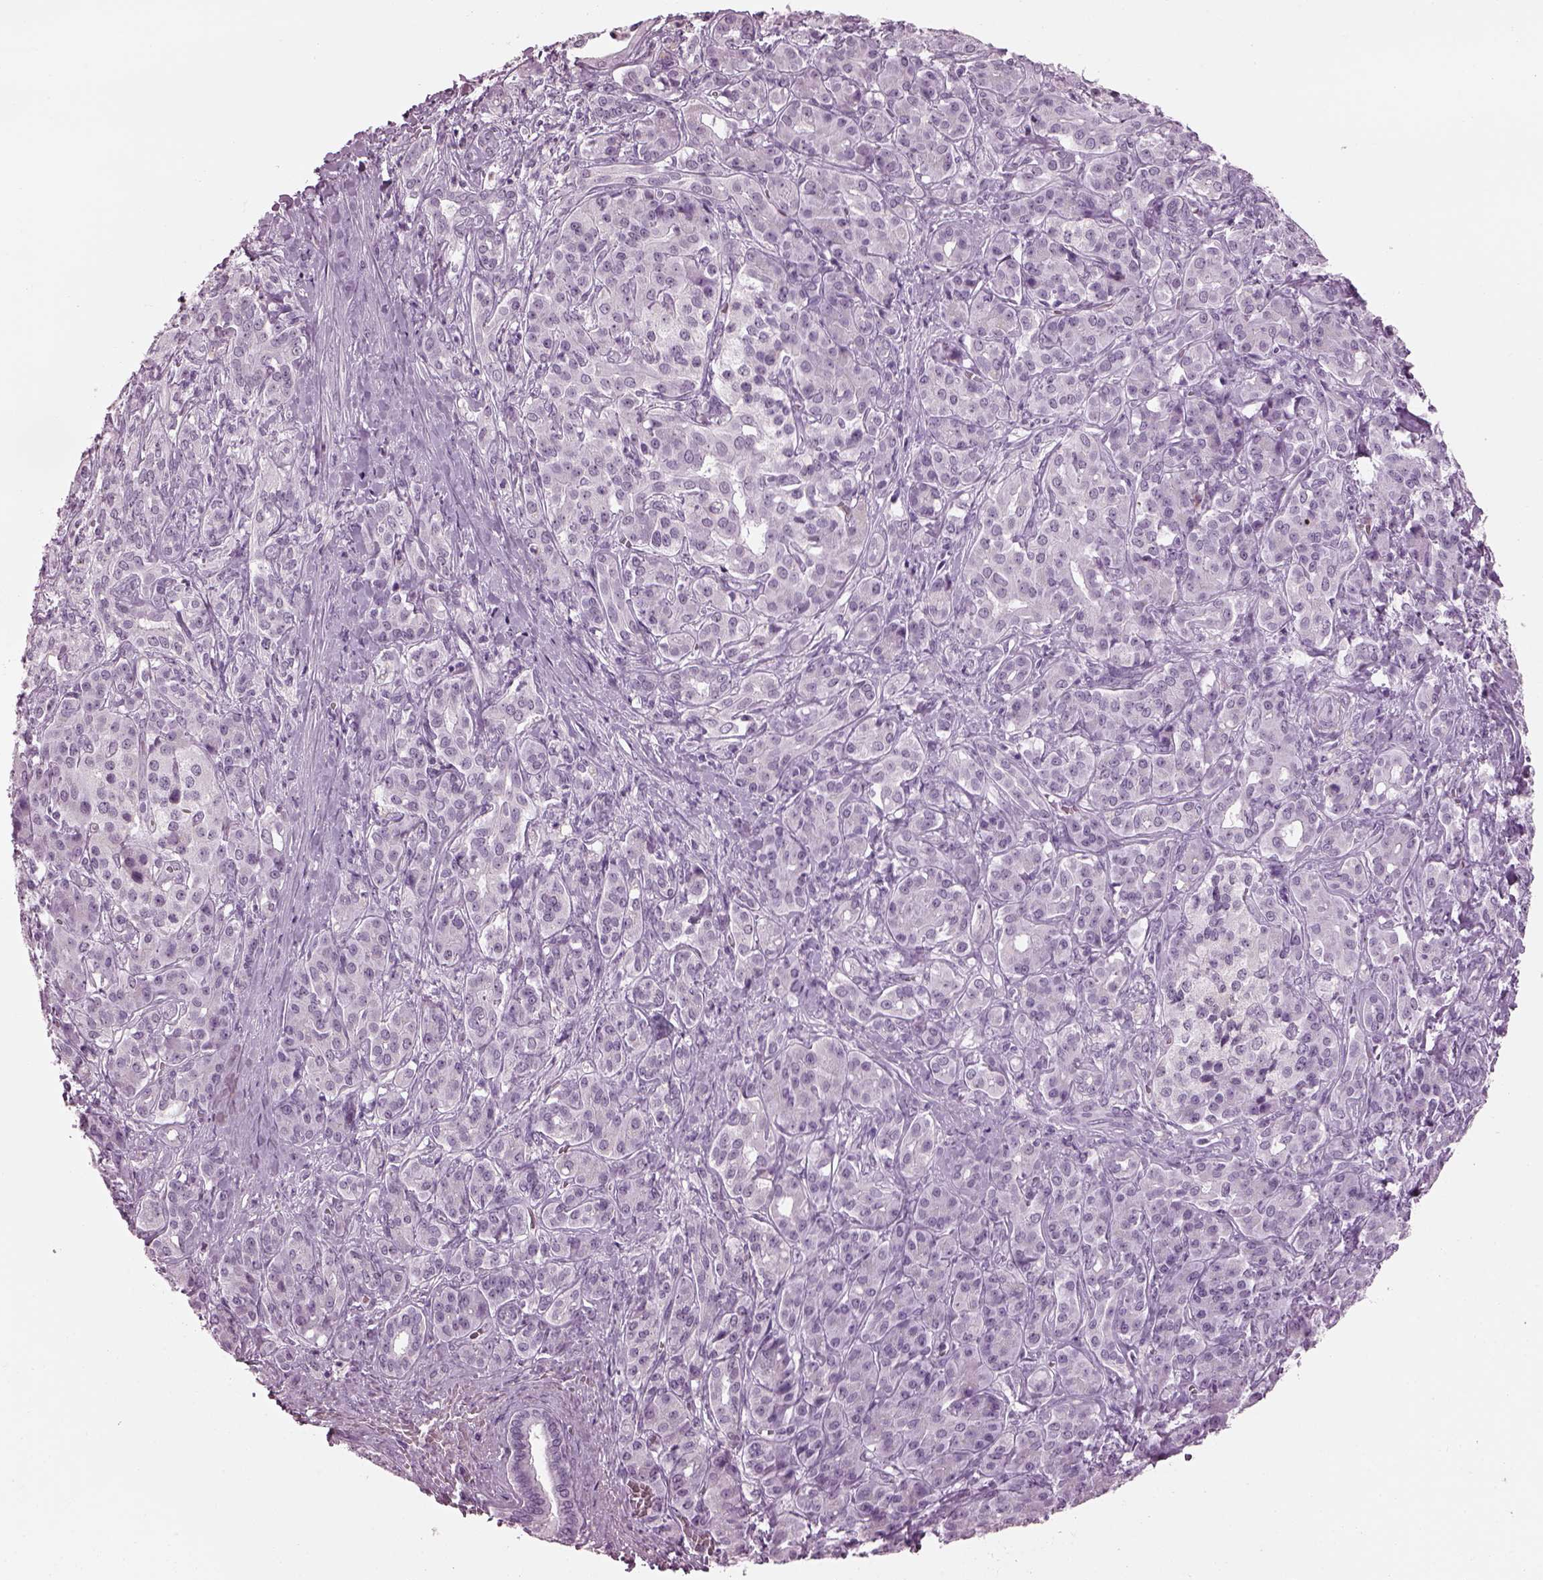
{"staining": {"intensity": "negative", "quantity": "none", "location": "none"}, "tissue": "pancreatic cancer", "cell_type": "Tumor cells", "image_type": "cancer", "snomed": [{"axis": "morphology", "description": "Normal tissue, NOS"}, {"axis": "morphology", "description": "Inflammation, NOS"}, {"axis": "morphology", "description": "Adenocarcinoma, NOS"}, {"axis": "topography", "description": "Pancreas"}], "caption": "Immunohistochemistry (IHC) photomicrograph of neoplastic tissue: pancreatic adenocarcinoma stained with DAB (3,3'-diaminobenzidine) displays no significant protein expression in tumor cells. Nuclei are stained in blue.", "gene": "ADGRG2", "patient": {"sex": "male", "age": 57}}